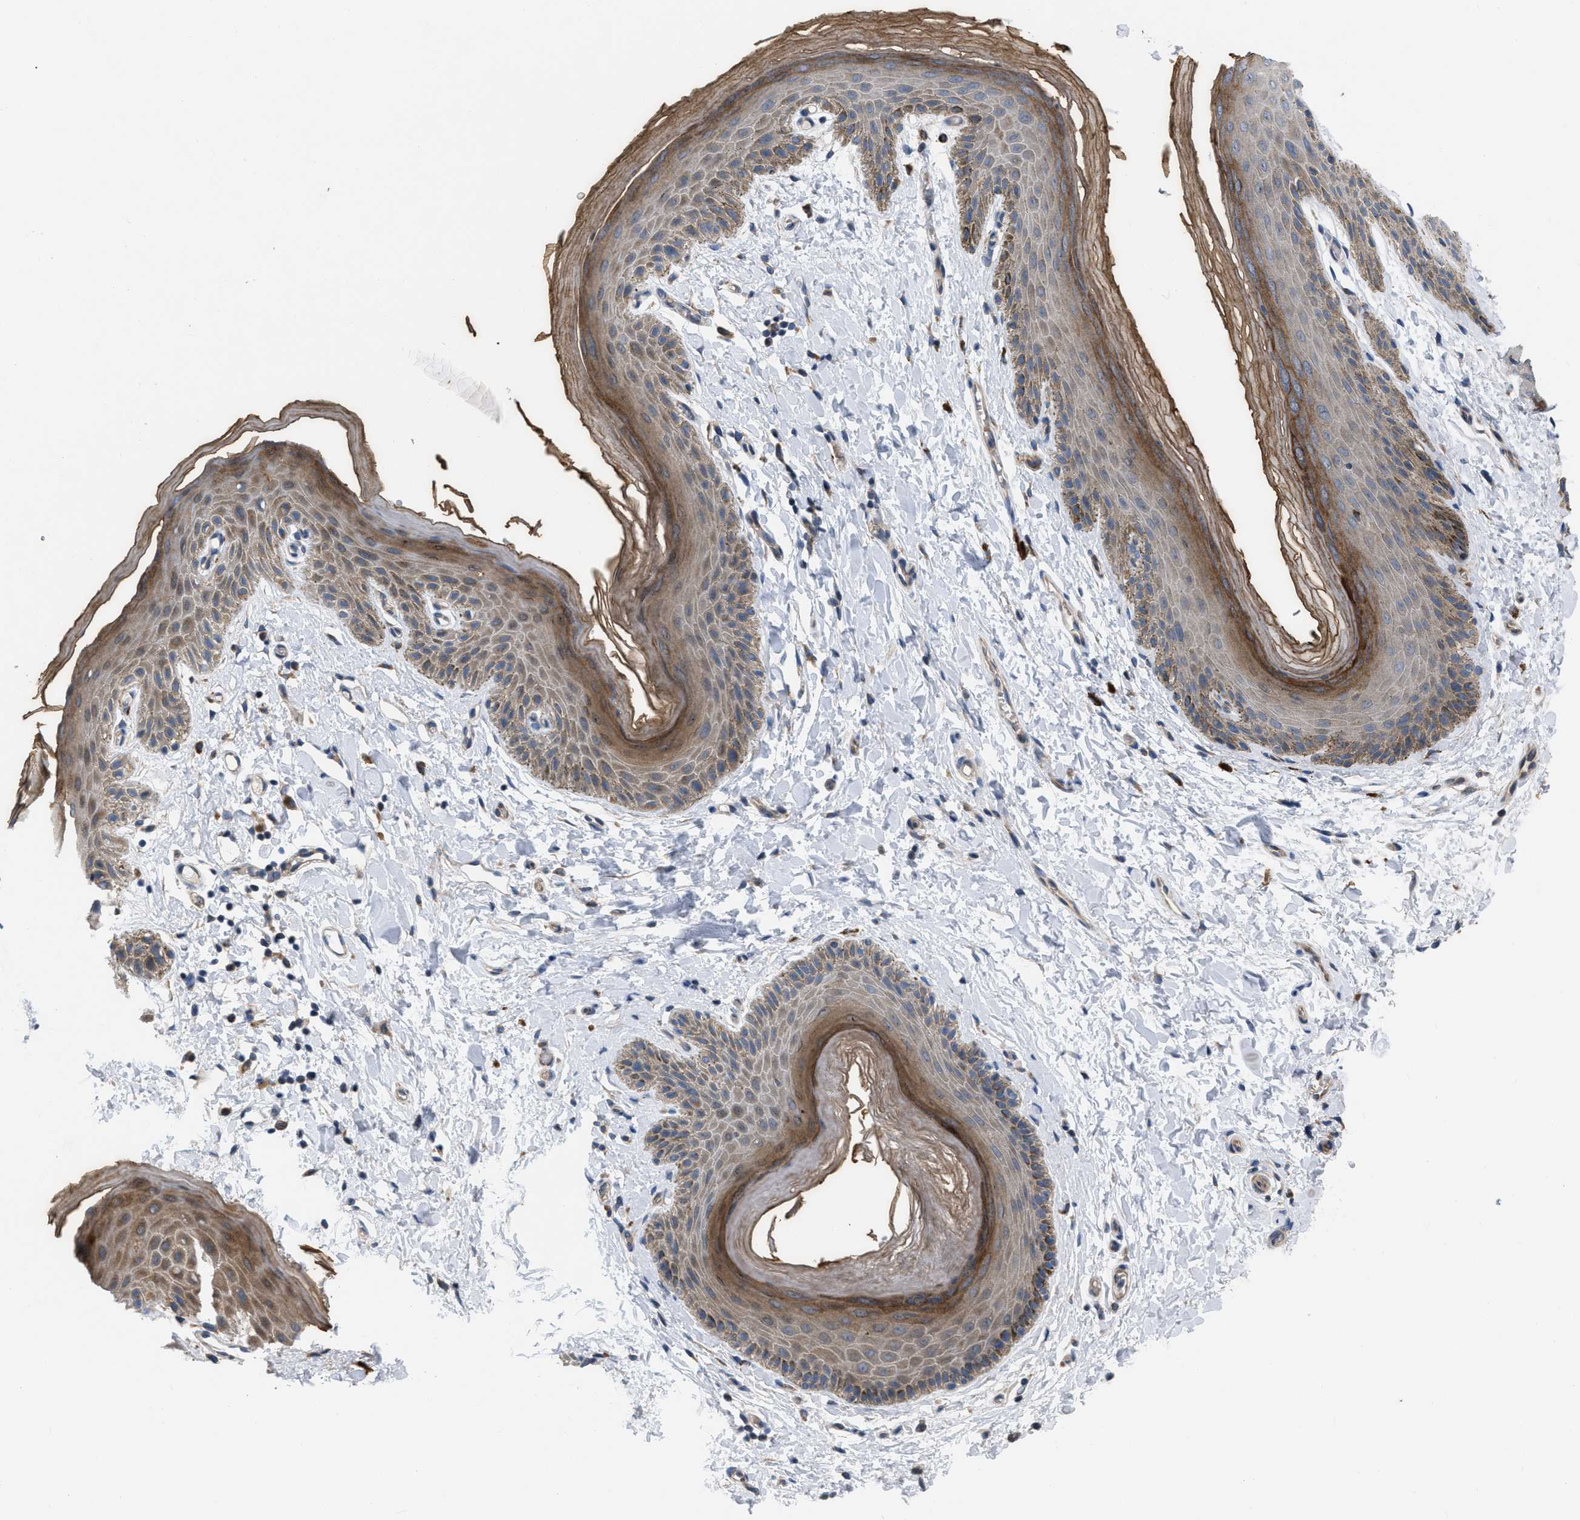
{"staining": {"intensity": "moderate", "quantity": "25%-75%", "location": "cytoplasmic/membranous"}, "tissue": "skin", "cell_type": "Epidermal cells", "image_type": "normal", "snomed": [{"axis": "morphology", "description": "Normal tissue, NOS"}, {"axis": "topography", "description": "Anal"}], "caption": "Moderate cytoplasmic/membranous positivity is seen in about 25%-75% of epidermal cells in benign skin. (DAB IHC, brown staining for protein, blue staining for nuclei).", "gene": "NDEL1", "patient": {"sex": "male", "age": 44}}